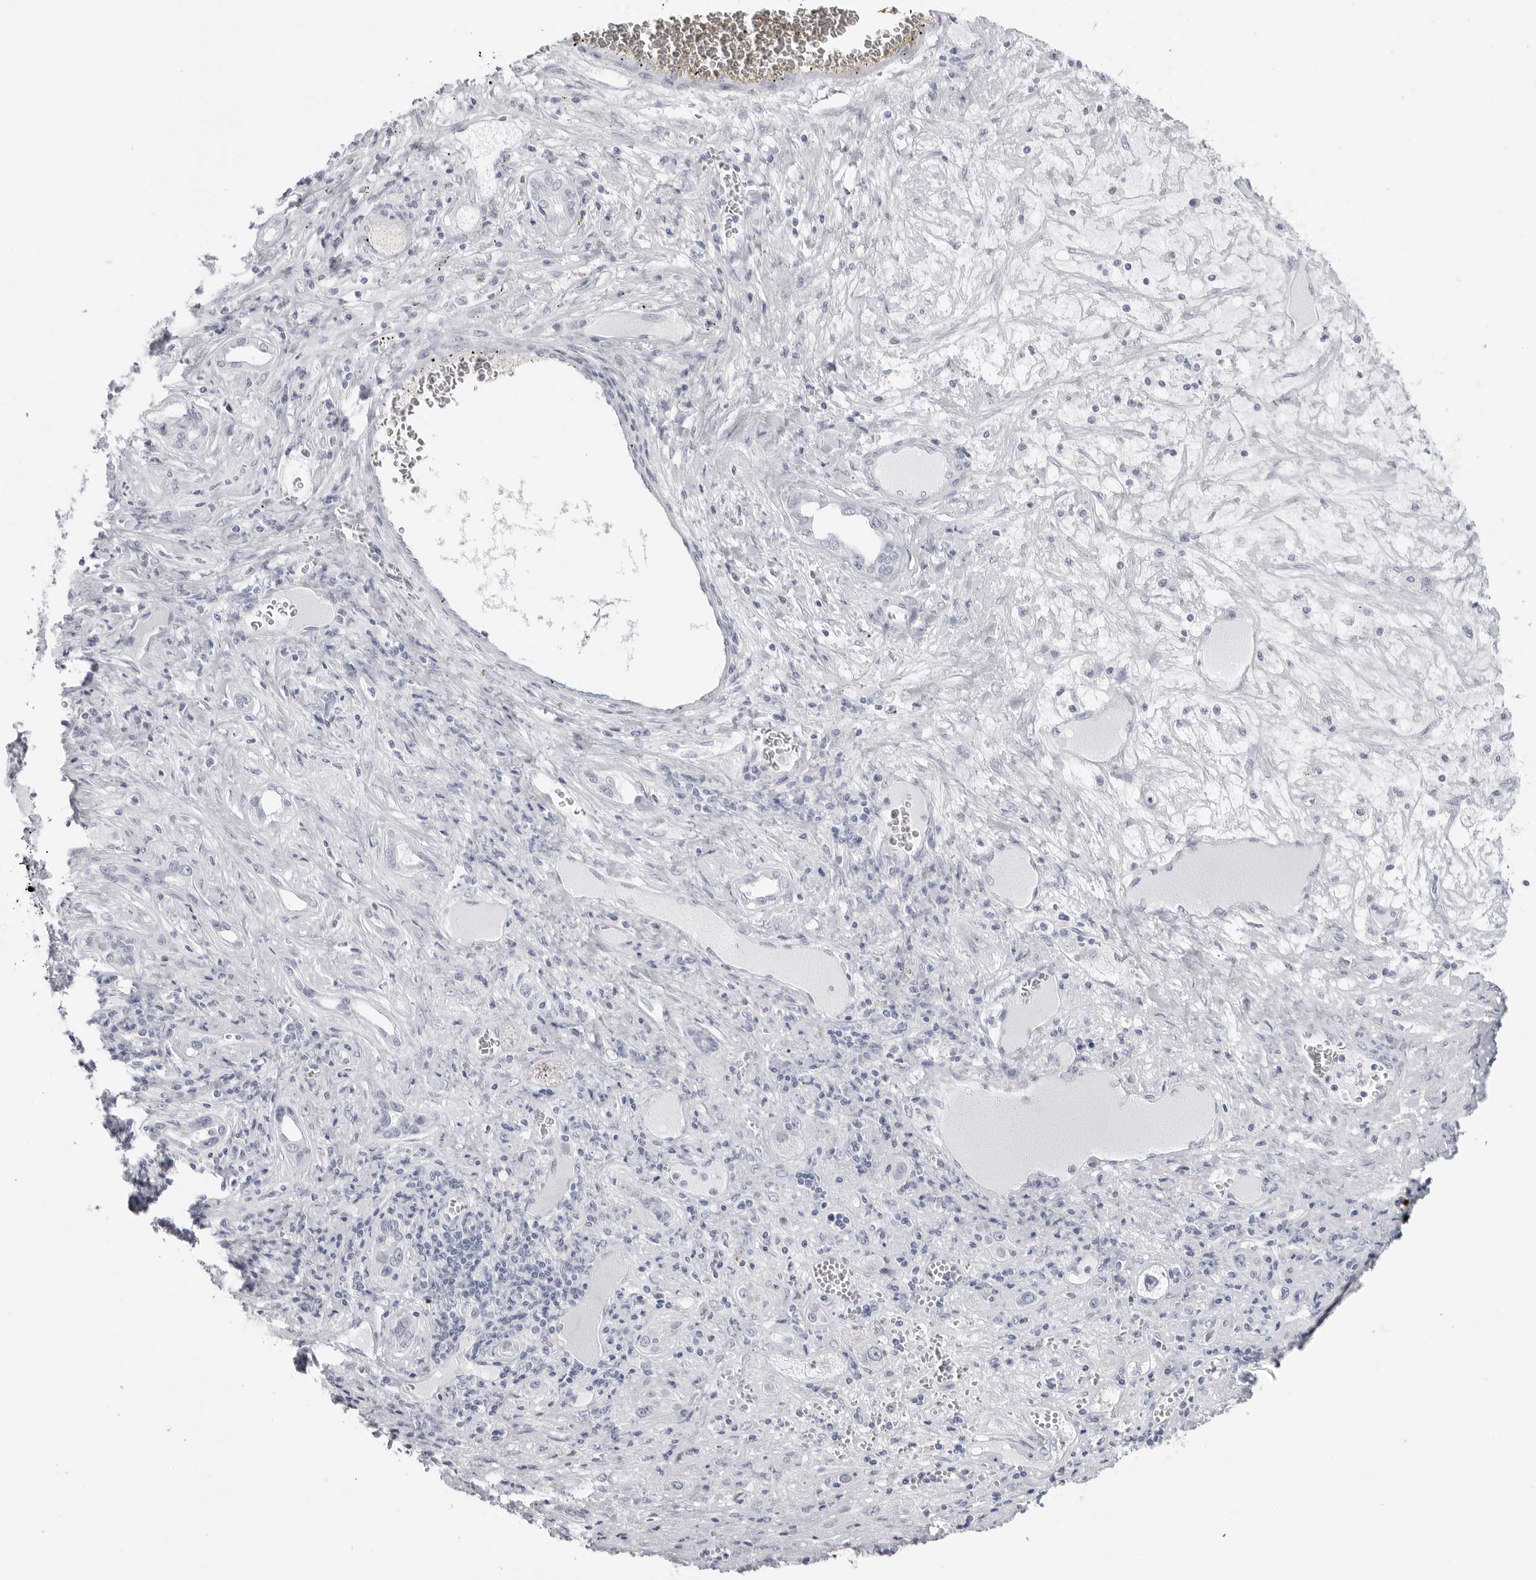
{"staining": {"intensity": "negative", "quantity": "none", "location": "none"}, "tissue": "liver cancer", "cell_type": "Tumor cells", "image_type": "cancer", "snomed": [{"axis": "morphology", "description": "Carcinoma, Hepatocellular, NOS"}, {"axis": "topography", "description": "Liver"}], "caption": "There is no significant positivity in tumor cells of liver cancer.", "gene": "PGA3", "patient": {"sex": "female", "age": 73}}